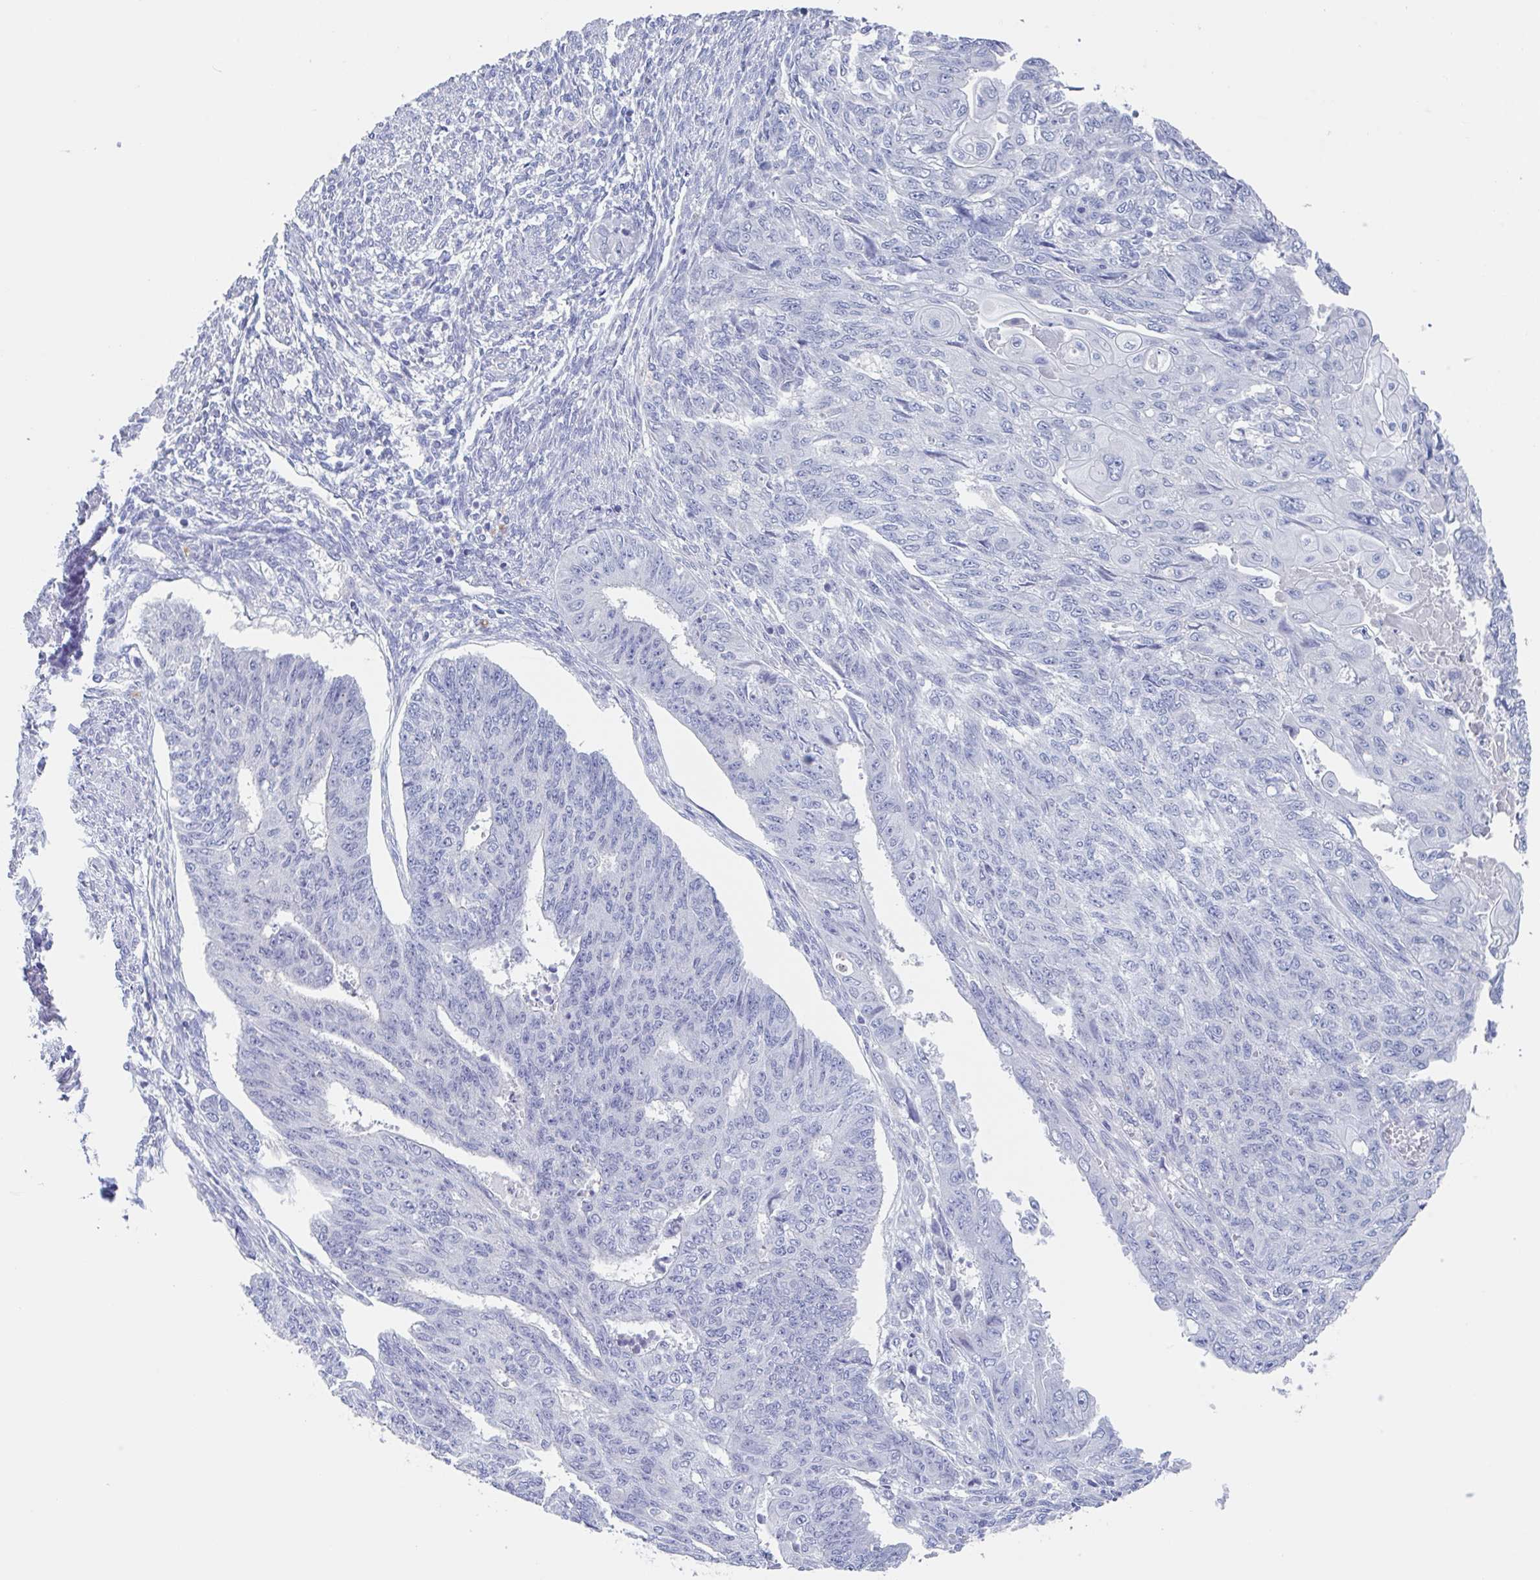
{"staining": {"intensity": "negative", "quantity": "none", "location": "none"}, "tissue": "endometrial cancer", "cell_type": "Tumor cells", "image_type": "cancer", "snomed": [{"axis": "morphology", "description": "Adenocarcinoma, NOS"}, {"axis": "topography", "description": "Endometrium"}], "caption": "Adenocarcinoma (endometrial) was stained to show a protein in brown. There is no significant staining in tumor cells.", "gene": "NOXRED1", "patient": {"sex": "female", "age": 32}}